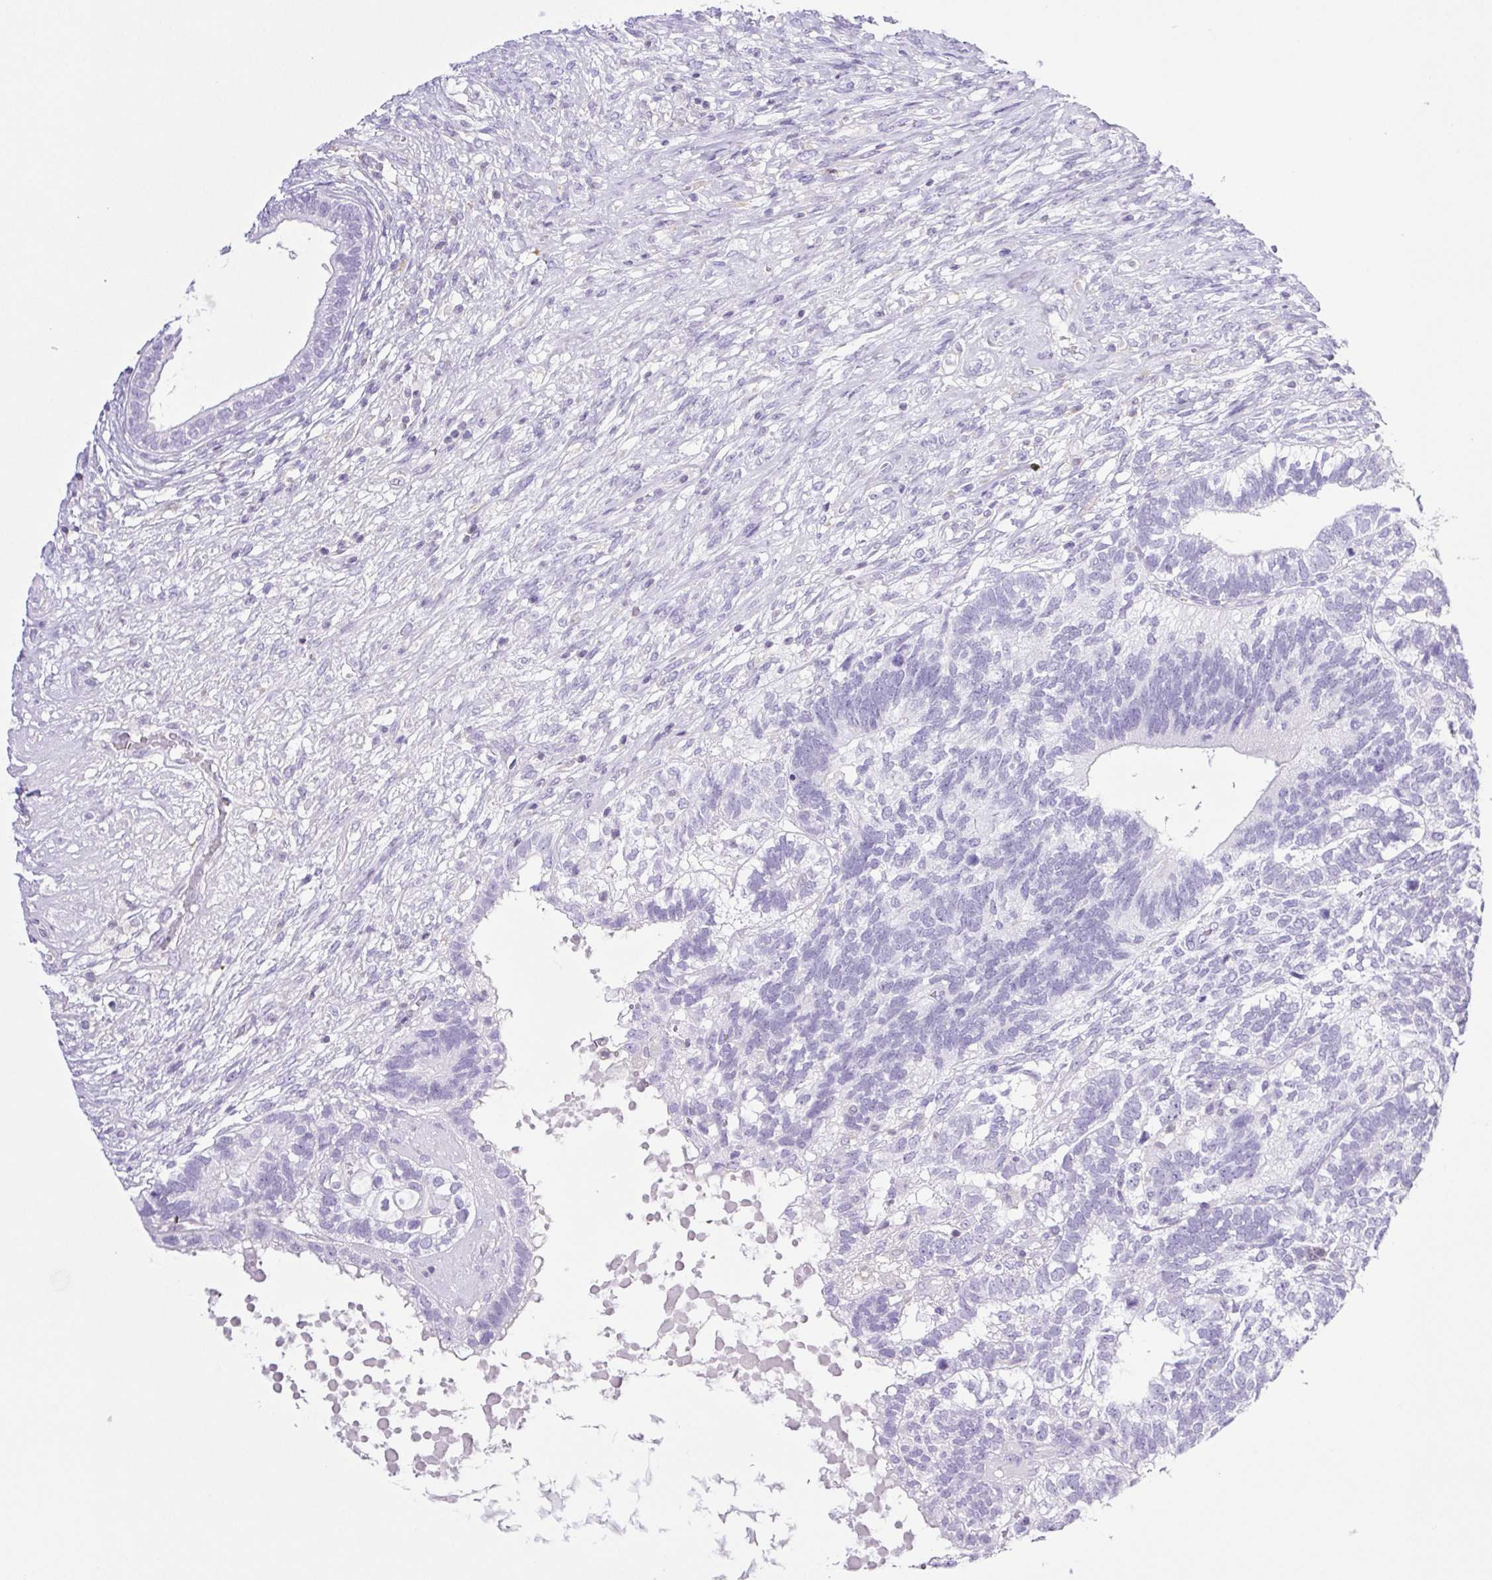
{"staining": {"intensity": "negative", "quantity": "none", "location": "none"}, "tissue": "testis cancer", "cell_type": "Tumor cells", "image_type": "cancer", "snomed": [{"axis": "morphology", "description": "Seminoma, NOS"}, {"axis": "morphology", "description": "Carcinoma, Embryonal, NOS"}, {"axis": "topography", "description": "Testis"}], "caption": "An image of testis cancer (seminoma) stained for a protein reveals no brown staining in tumor cells.", "gene": "SYNPR", "patient": {"sex": "male", "age": 41}}